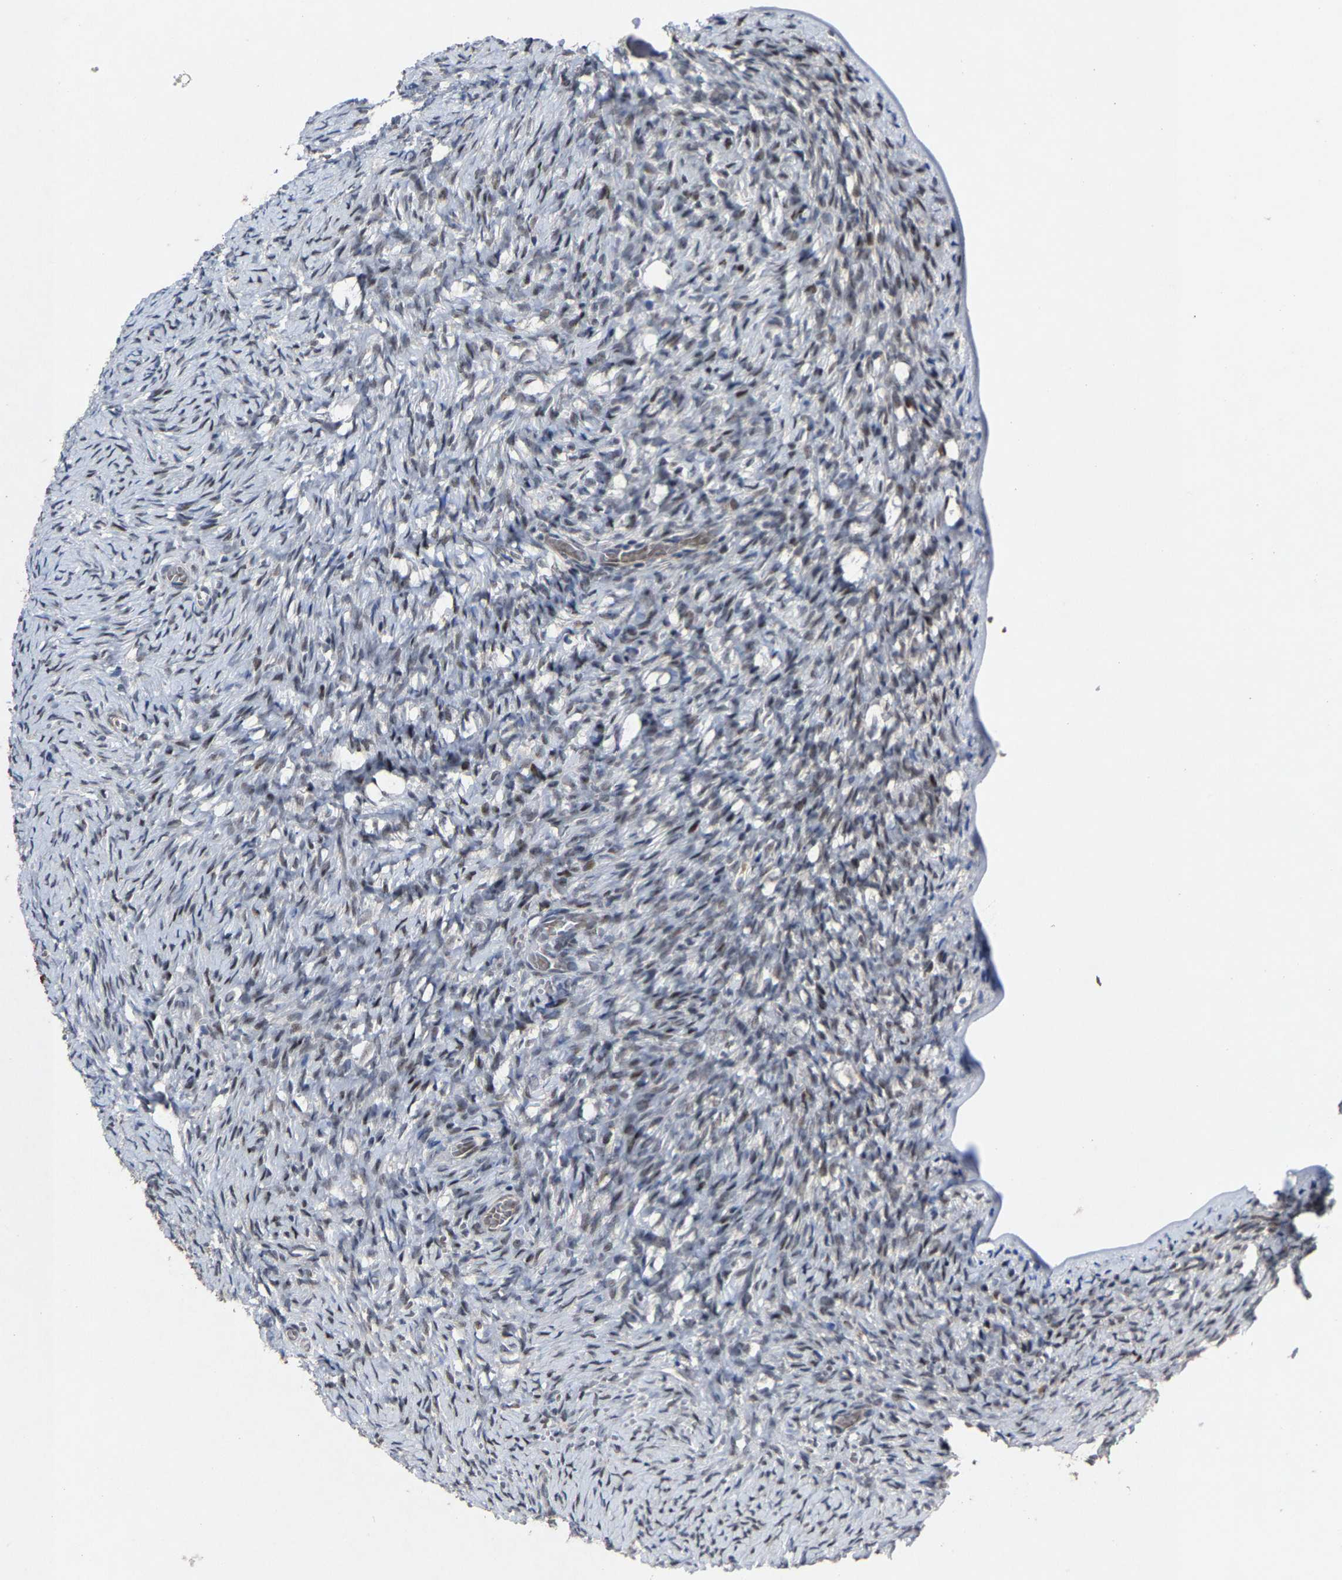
{"staining": {"intensity": "weak", "quantity": "<25%", "location": "nuclear"}, "tissue": "ovary", "cell_type": "Ovarian stroma cells", "image_type": "normal", "snomed": [{"axis": "morphology", "description": "Normal tissue, NOS"}, {"axis": "topography", "description": "Ovary"}], "caption": "This is an immunohistochemistry (IHC) histopathology image of benign human ovary. There is no expression in ovarian stroma cells.", "gene": "LSM8", "patient": {"sex": "female", "age": 27}}